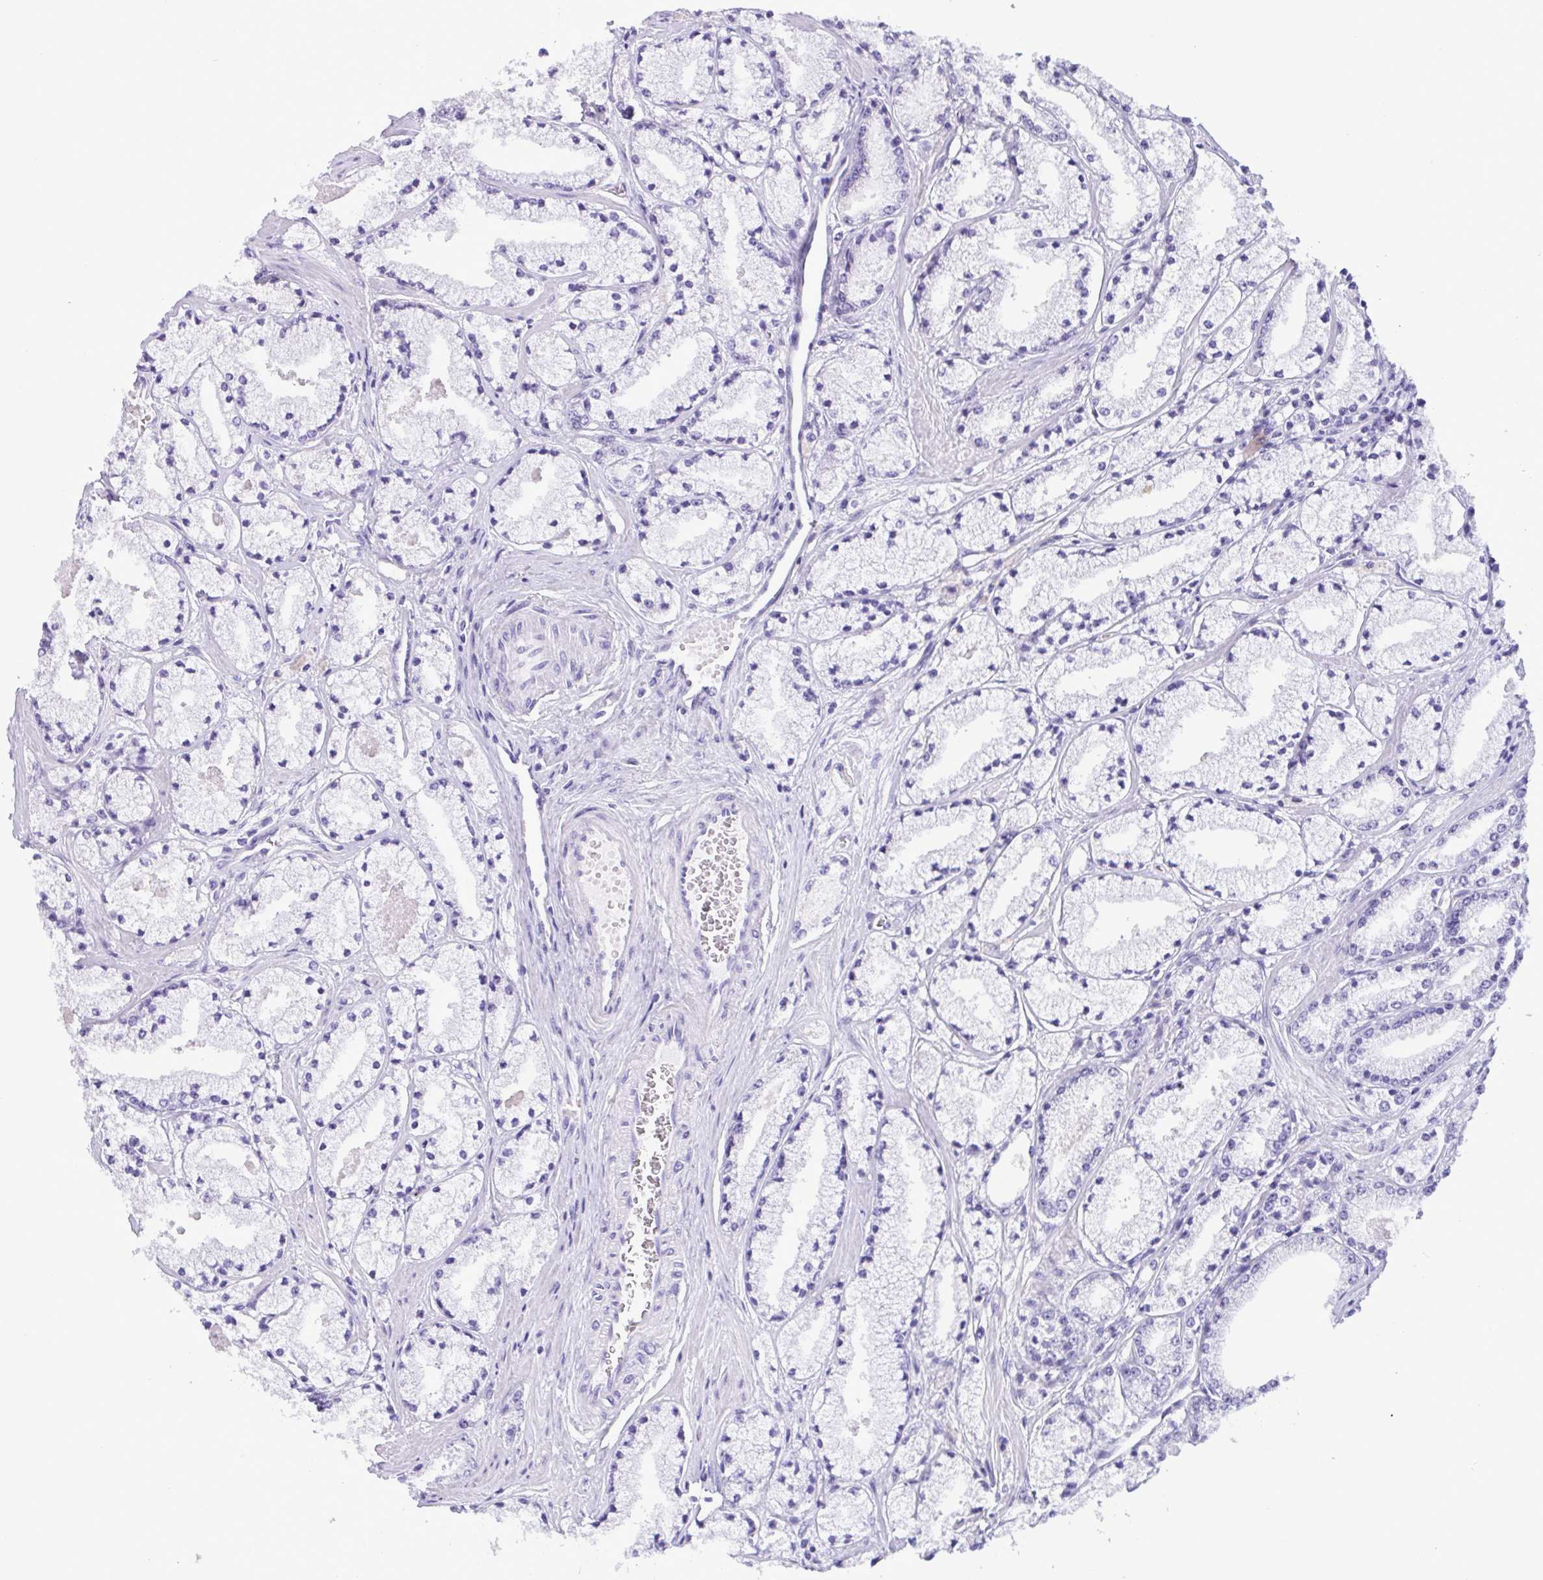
{"staining": {"intensity": "negative", "quantity": "none", "location": "none"}, "tissue": "prostate cancer", "cell_type": "Tumor cells", "image_type": "cancer", "snomed": [{"axis": "morphology", "description": "Adenocarcinoma, High grade"}, {"axis": "topography", "description": "Prostate"}], "caption": "DAB immunohistochemical staining of human prostate cancer (high-grade adenocarcinoma) exhibits no significant staining in tumor cells.", "gene": "LTF", "patient": {"sex": "male", "age": 63}}